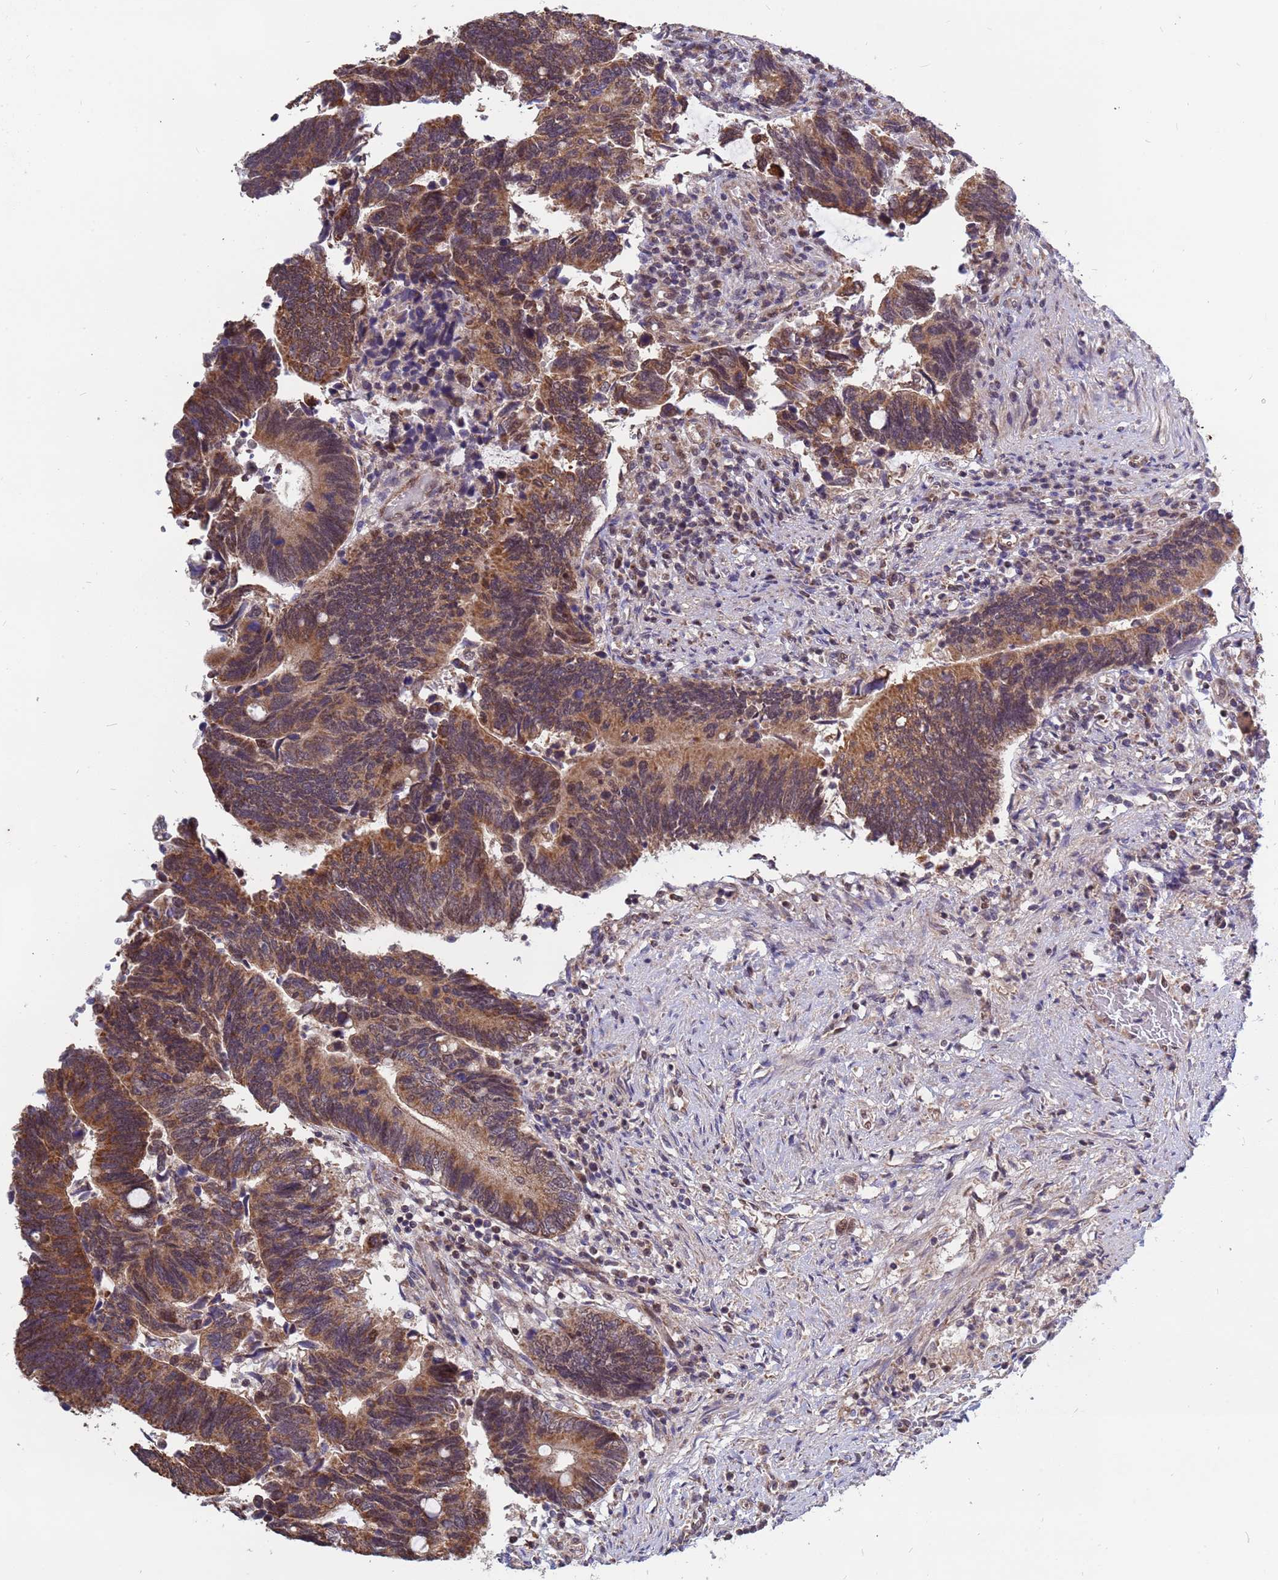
{"staining": {"intensity": "moderate", "quantity": ">75%", "location": "cytoplasmic/membranous"}, "tissue": "colorectal cancer", "cell_type": "Tumor cells", "image_type": "cancer", "snomed": [{"axis": "morphology", "description": "Adenocarcinoma, NOS"}, {"axis": "topography", "description": "Colon"}], "caption": "Immunohistochemical staining of colorectal adenocarcinoma reveals medium levels of moderate cytoplasmic/membranous positivity in about >75% of tumor cells.", "gene": "DENND2B", "patient": {"sex": "male", "age": 87}}